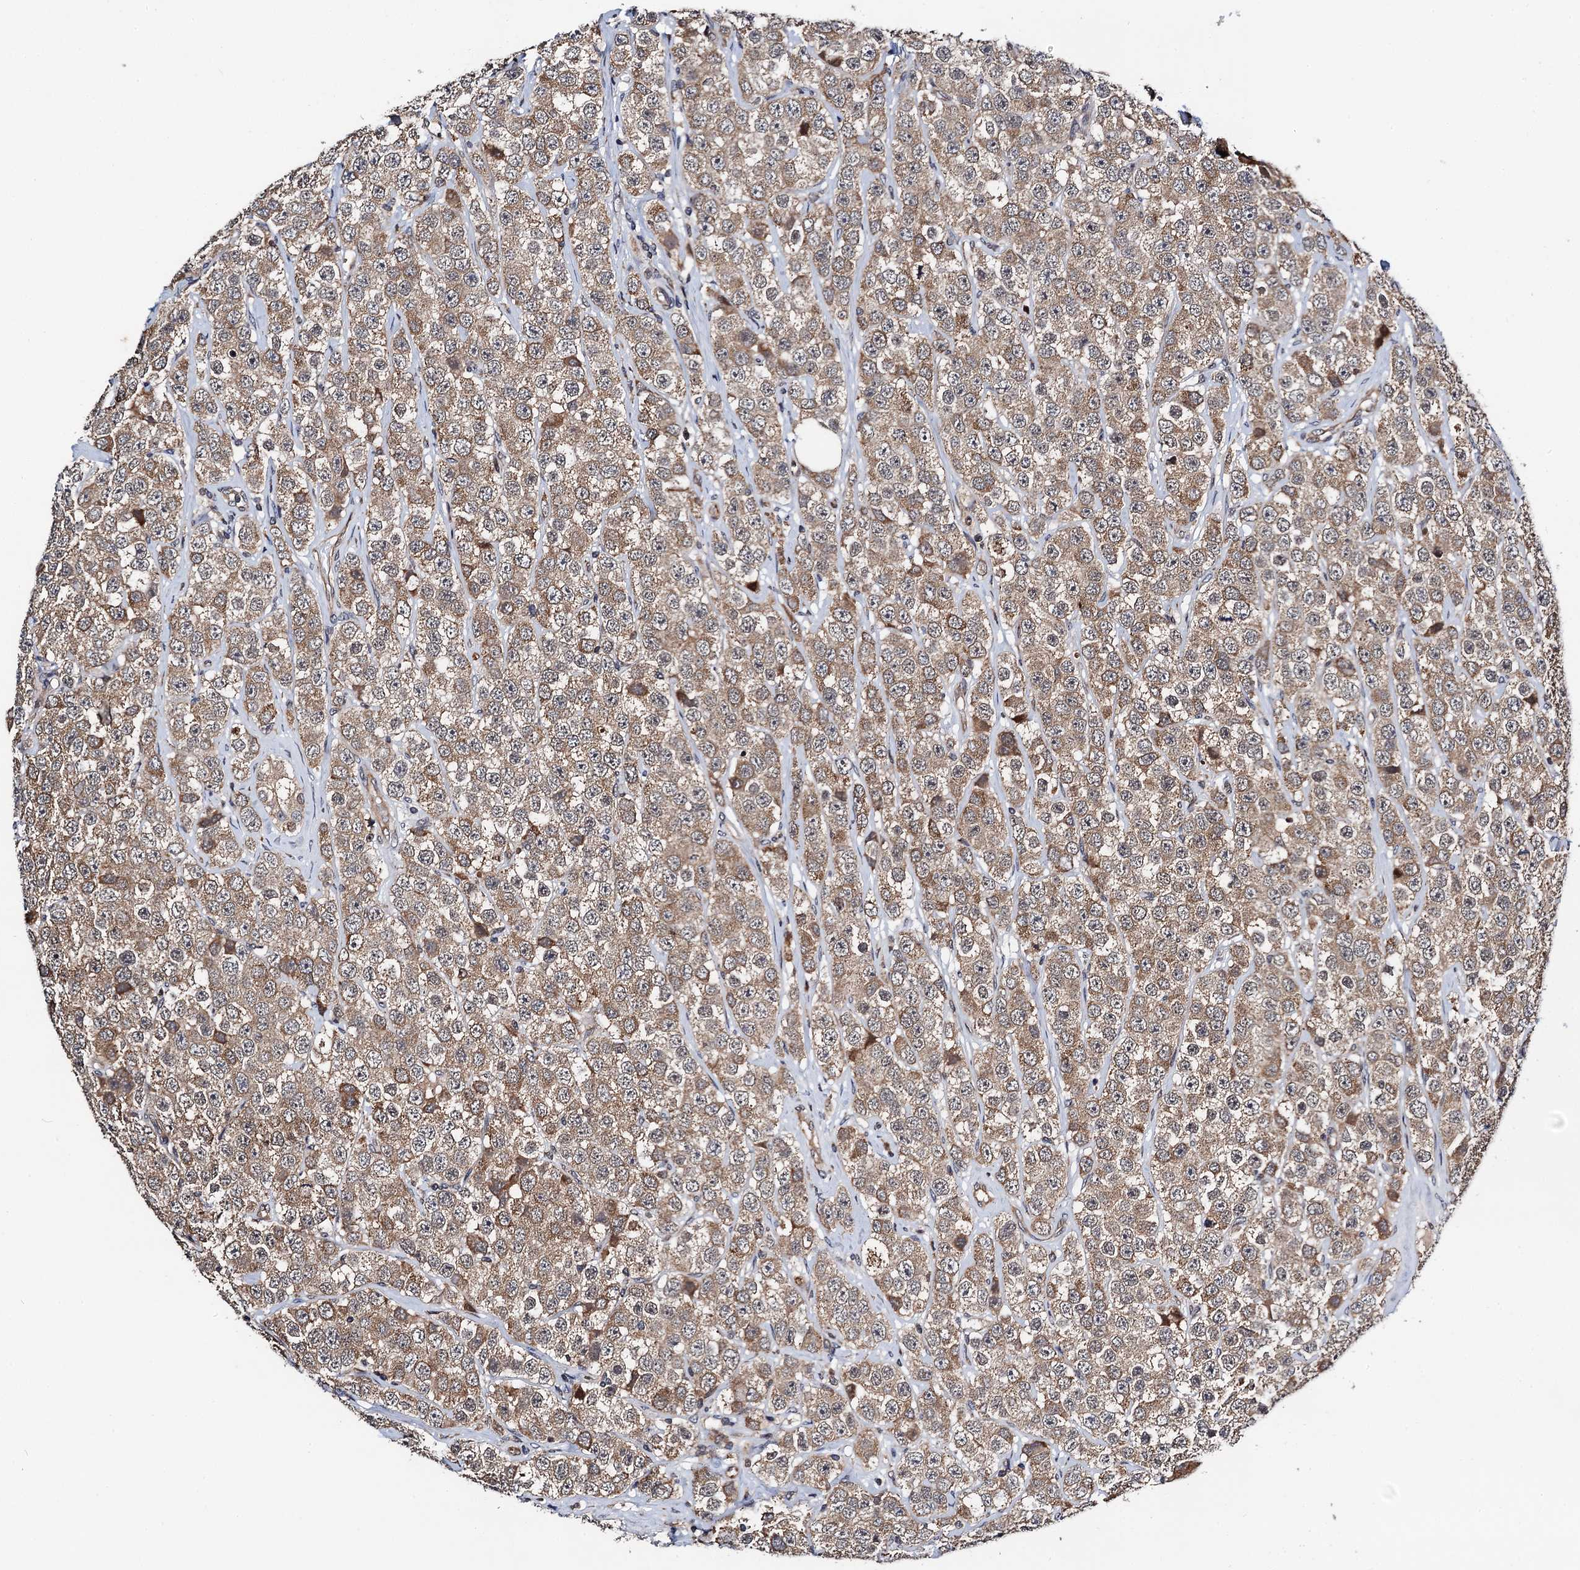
{"staining": {"intensity": "moderate", "quantity": ">75%", "location": "cytoplasmic/membranous"}, "tissue": "testis cancer", "cell_type": "Tumor cells", "image_type": "cancer", "snomed": [{"axis": "morphology", "description": "Seminoma, NOS"}, {"axis": "topography", "description": "Testis"}], "caption": "Brown immunohistochemical staining in seminoma (testis) displays moderate cytoplasmic/membranous expression in about >75% of tumor cells.", "gene": "NAA16", "patient": {"sex": "male", "age": 28}}